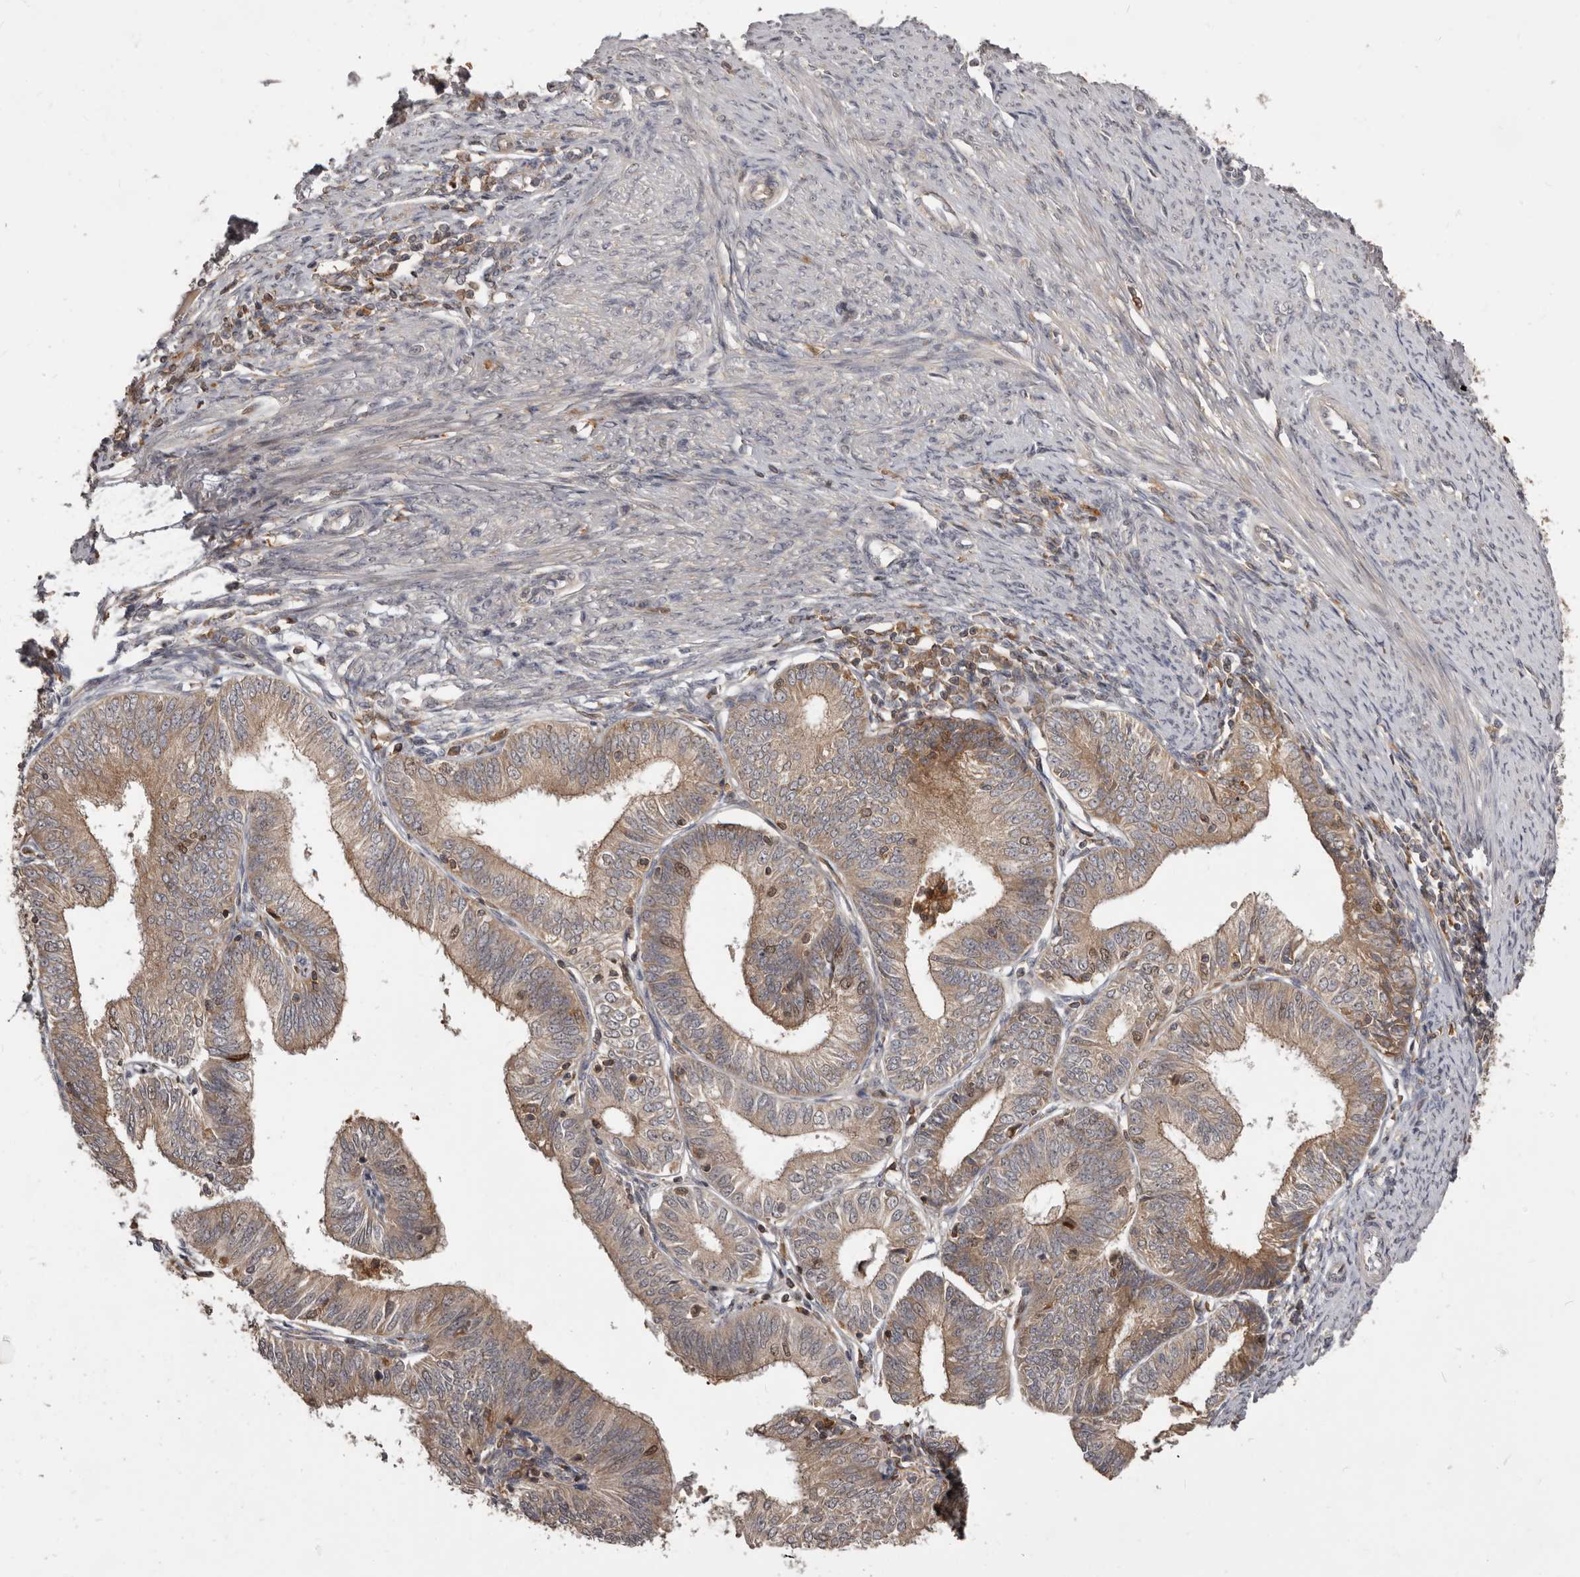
{"staining": {"intensity": "strong", "quantity": ">75%", "location": "cytoplasmic/membranous,nuclear"}, "tissue": "endometrial cancer", "cell_type": "Tumor cells", "image_type": "cancer", "snomed": [{"axis": "morphology", "description": "Adenocarcinoma, NOS"}, {"axis": "topography", "description": "Endometrium"}], "caption": "The photomicrograph demonstrates staining of adenocarcinoma (endometrial), revealing strong cytoplasmic/membranous and nuclear protein positivity (brown color) within tumor cells. The staining was performed using DAB to visualize the protein expression in brown, while the nuclei were stained in blue with hematoxylin (Magnification: 20x).", "gene": "RNF187", "patient": {"sex": "female", "age": 51}}